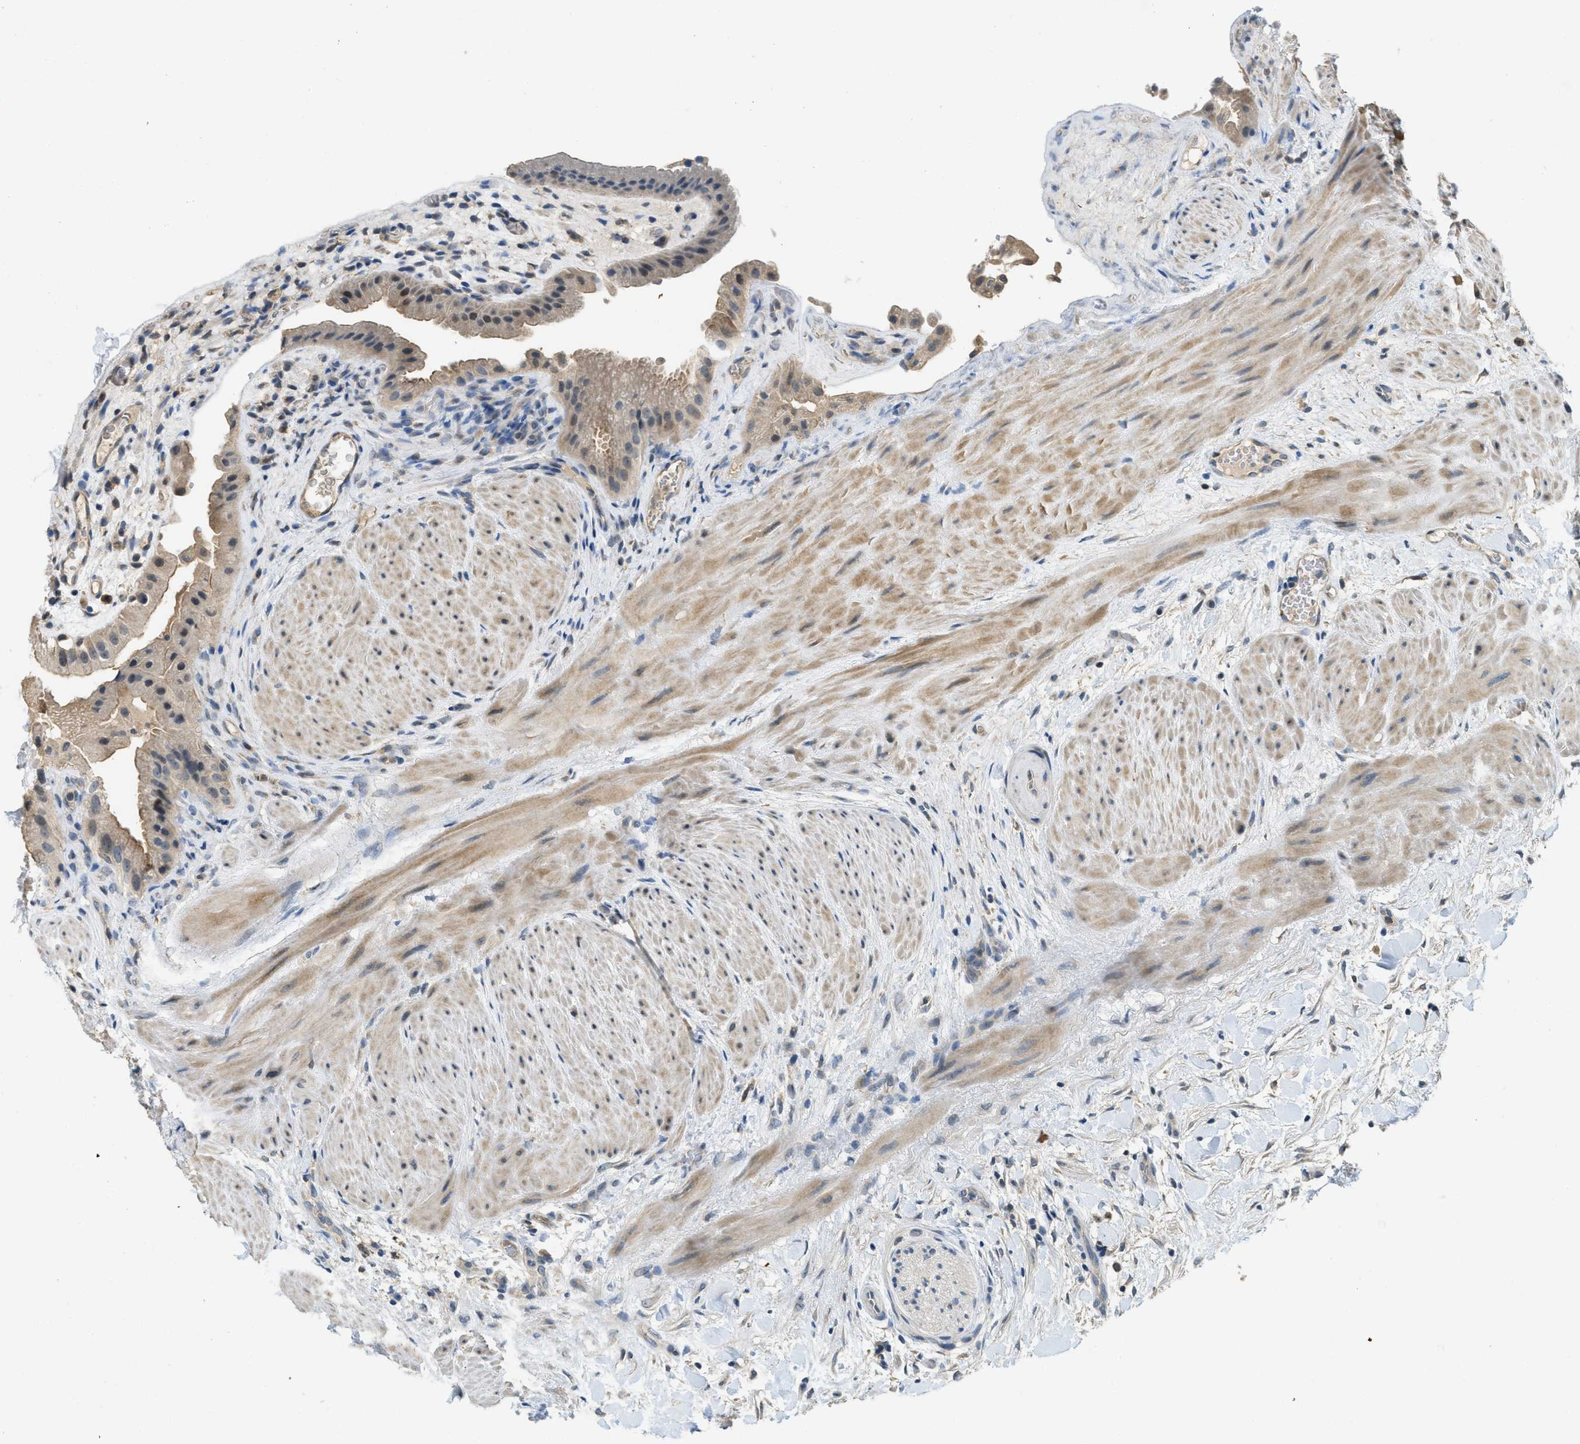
{"staining": {"intensity": "weak", "quantity": ">75%", "location": "cytoplasmic/membranous"}, "tissue": "gallbladder", "cell_type": "Glandular cells", "image_type": "normal", "snomed": [{"axis": "morphology", "description": "Normal tissue, NOS"}, {"axis": "topography", "description": "Gallbladder"}], "caption": "A brown stain shows weak cytoplasmic/membranous staining of a protein in glandular cells of unremarkable human gallbladder.", "gene": "MIS18A", "patient": {"sex": "male", "age": 49}}